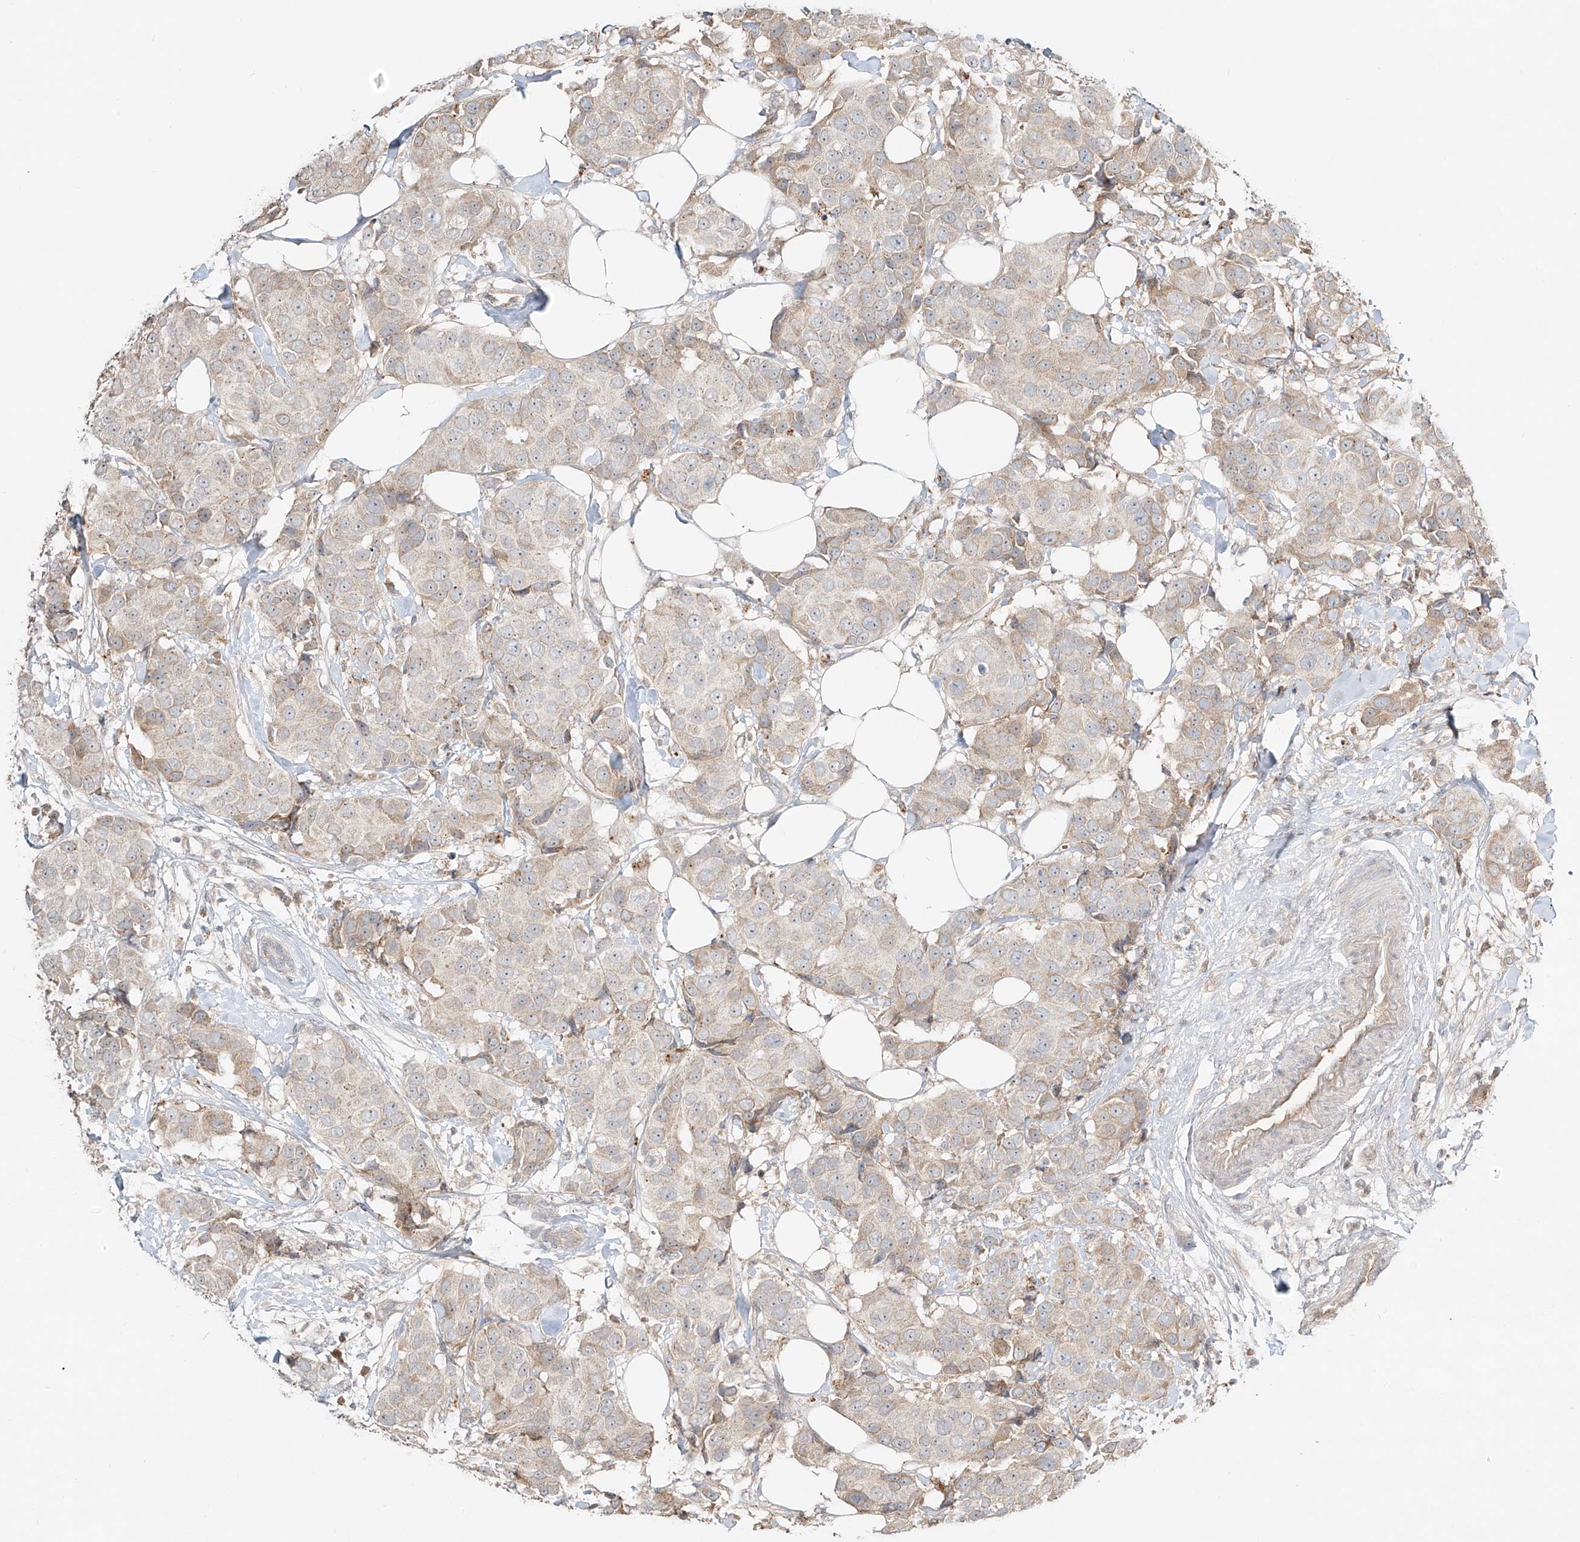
{"staining": {"intensity": "weak", "quantity": "<25%", "location": "cytoplasmic/membranous"}, "tissue": "breast cancer", "cell_type": "Tumor cells", "image_type": "cancer", "snomed": [{"axis": "morphology", "description": "Normal tissue, NOS"}, {"axis": "morphology", "description": "Duct carcinoma"}, {"axis": "topography", "description": "Breast"}], "caption": "A high-resolution micrograph shows immunohistochemistry staining of breast cancer, which demonstrates no significant staining in tumor cells.", "gene": "ERO1A", "patient": {"sex": "female", "age": 39}}